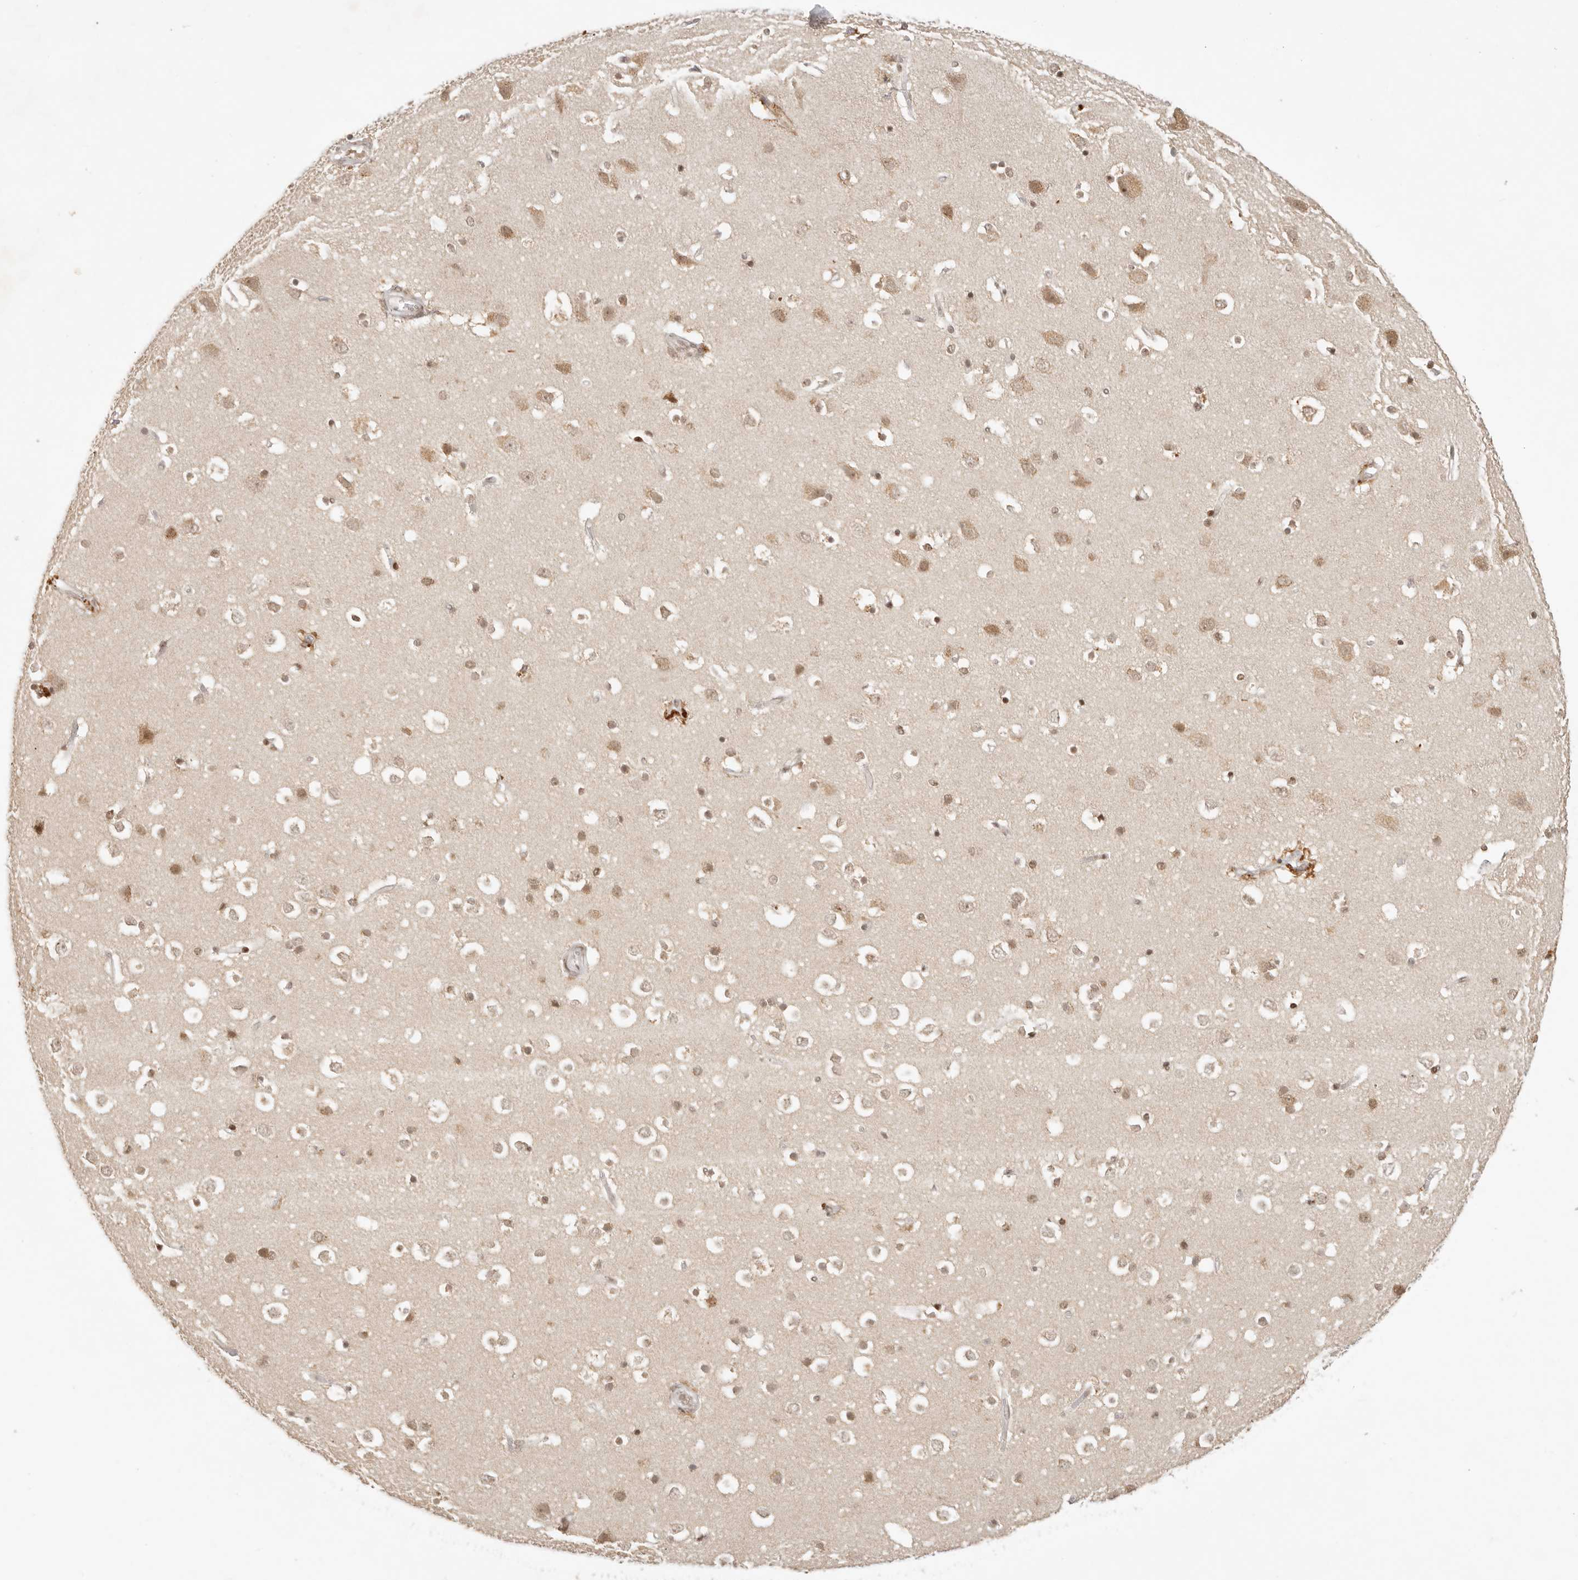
{"staining": {"intensity": "moderate", "quantity": "<25%", "location": "cytoplasmic/membranous"}, "tissue": "cerebral cortex", "cell_type": "Endothelial cells", "image_type": "normal", "snomed": [{"axis": "morphology", "description": "Normal tissue, NOS"}, {"axis": "topography", "description": "Cerebral cortex"}], "caption": "Immunohistochemistry (IHC) of unremarkable cerebral cortex exhibits low levels of moderate cytoplasmic/membranous positivity in about <25% of endothelial cells.", "gene": "INTS11", "patient": {"sex": "male", "age": 54}}